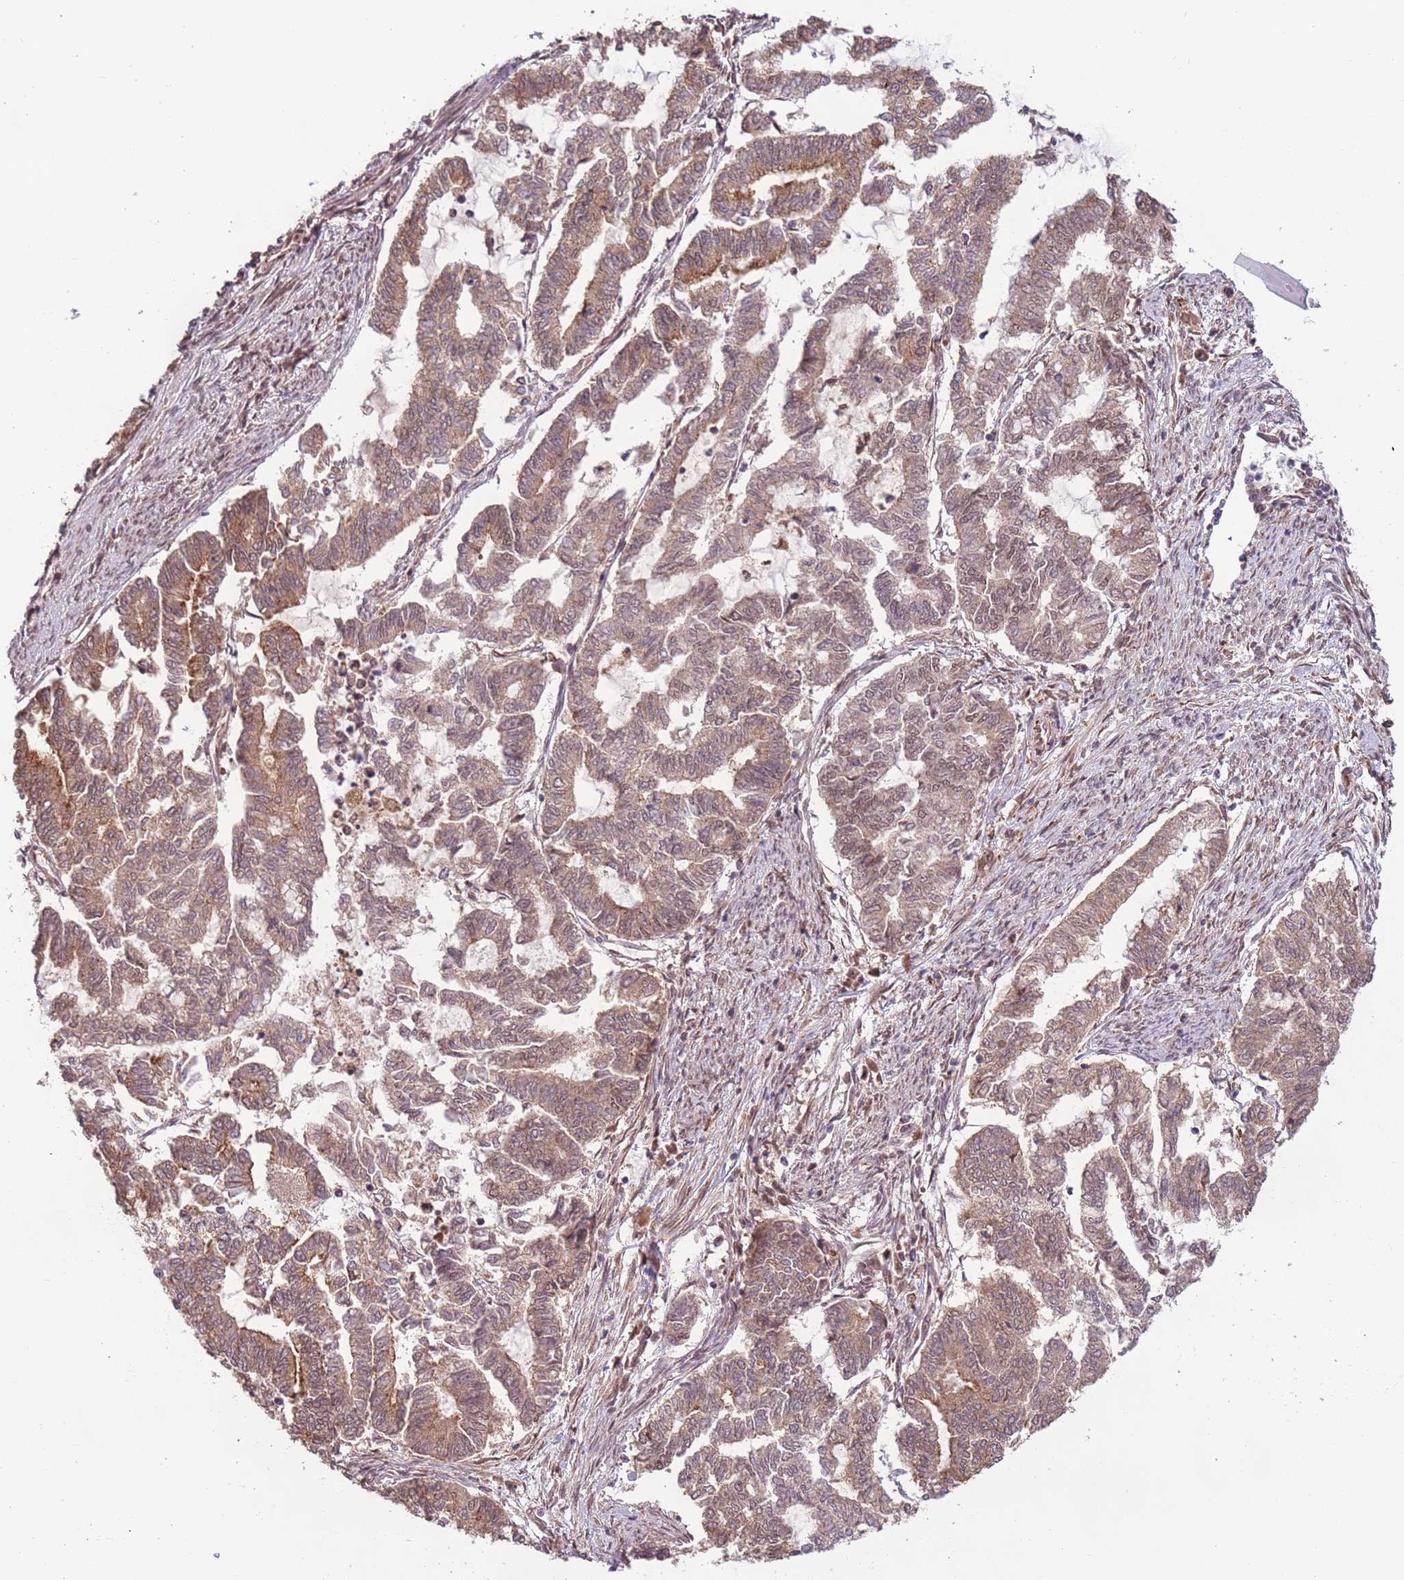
{"staining": {"intensity": "weak", "quantity": ">75%", "location": "cytoplasmic/membranous"}, "tissue": "endometrial cancer", "cell_type": "Tumor cells", "image_type": "cancer", "snomed": [{"axis": "morphology", "description": "Adenocarcinoma, NOS"}, {"axis": "topography", "description": "Endometrium"}], "caption": "Immunohistochemical staining of endometrial adenocarcinoma displays weak cytoplasmic/membranous protein expression in approximately >75% of tumor cells.", "gene": "POLR3H", "patient": {"sex": "female", "age": 79}}